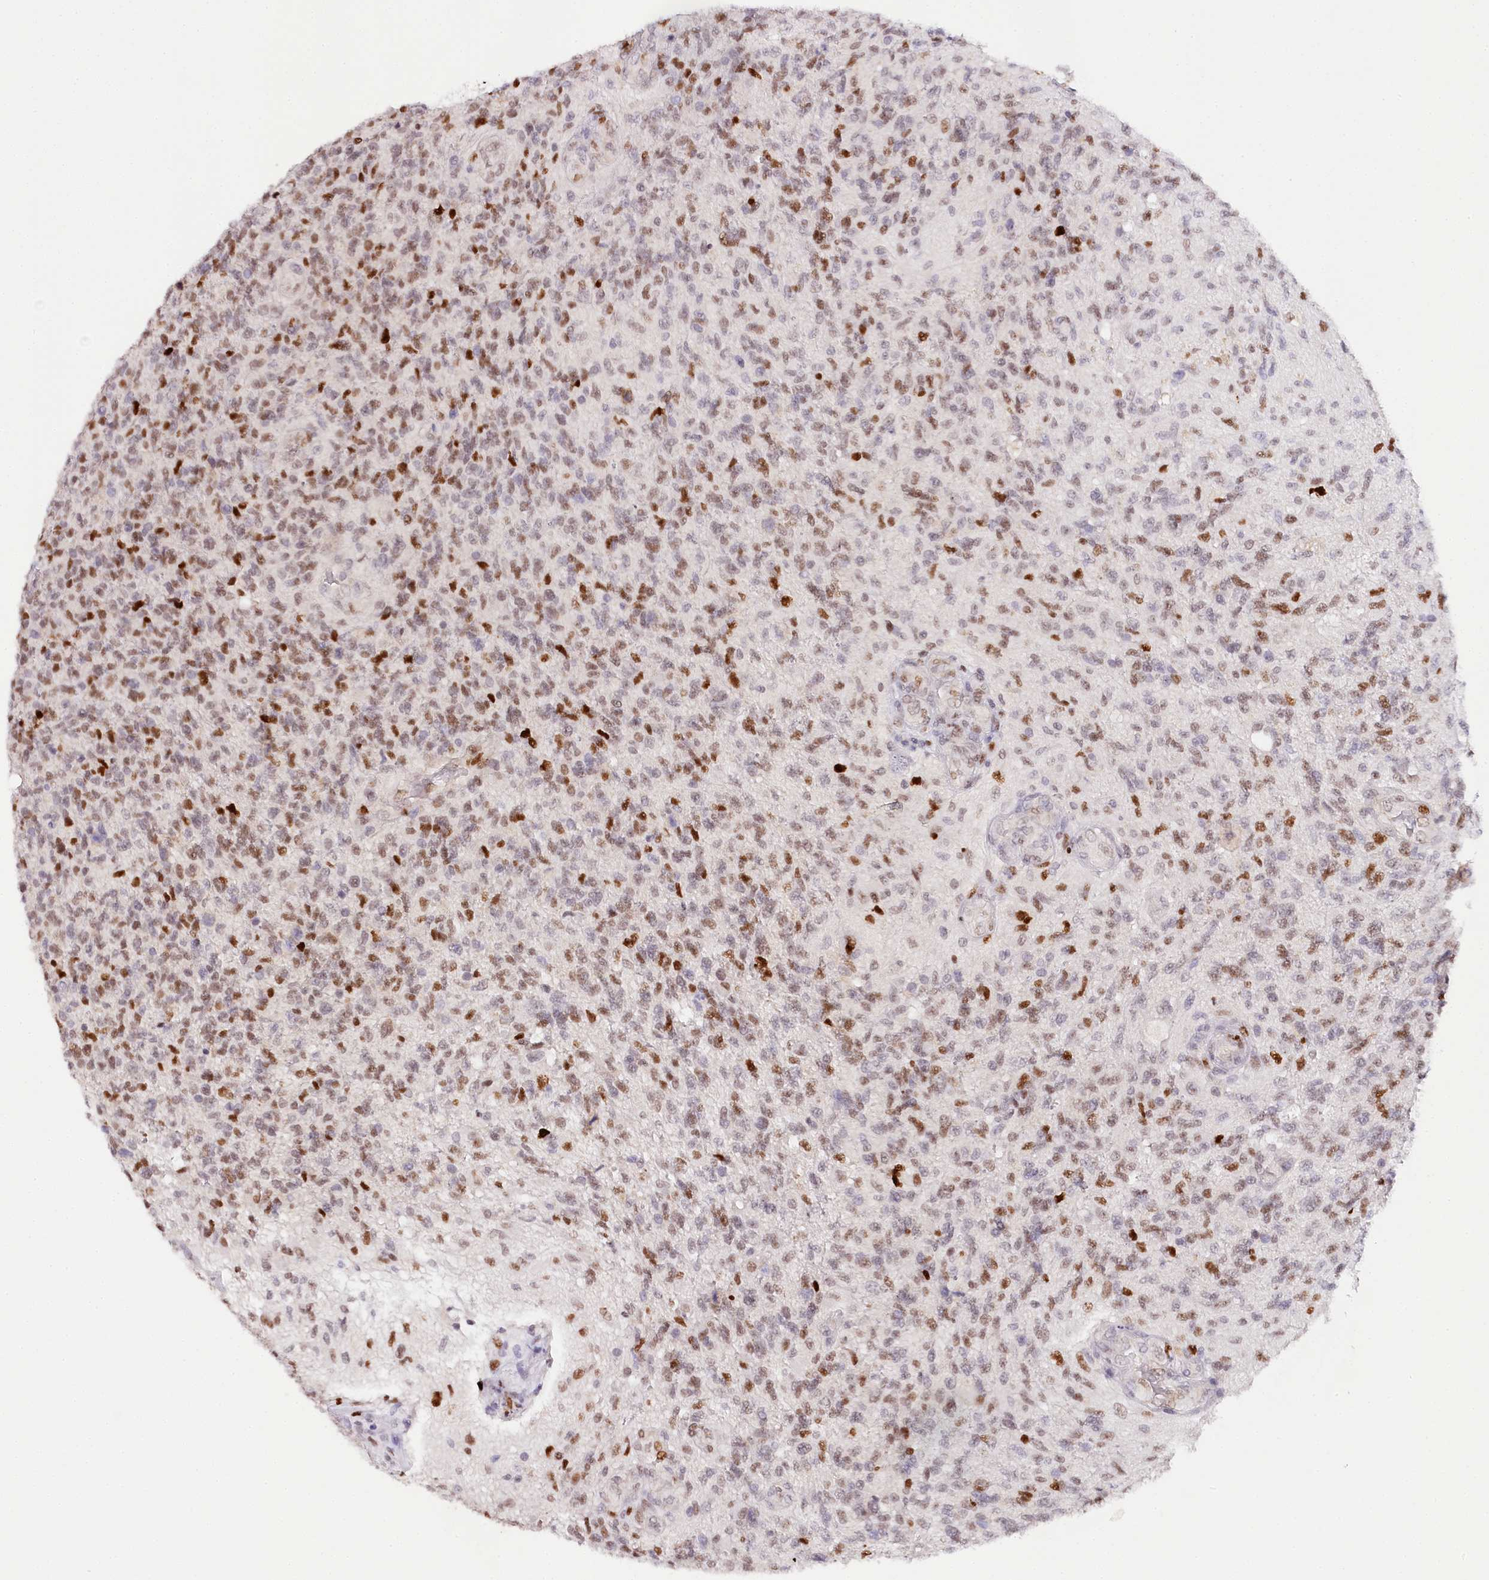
{"staining": {"intensity": "moderate", "quantity": ">75%", "location": "nuclear"}, "tissue": "glioma", "cell_type": "Tumor cells", "image_type": "cancer", "snomed": [{"axis": "morphology", "description": "Glioma, malignant, High grade"}, {"axis": "topography", "description": "Brain"}], "caption": "Immunohistochemistry (IHC) (DAB (3,3'-diaminobenzidine)) staining of human glioma reveals moderate nuclear protein staining in about >75% of tumor cells. The staining is performed using DAB brown chromogen to label protein expression. The nuclei are counter-stained blue using hematoxylin.", "gene": "TP53", "patient": {"sex": "male", "age": 56}}